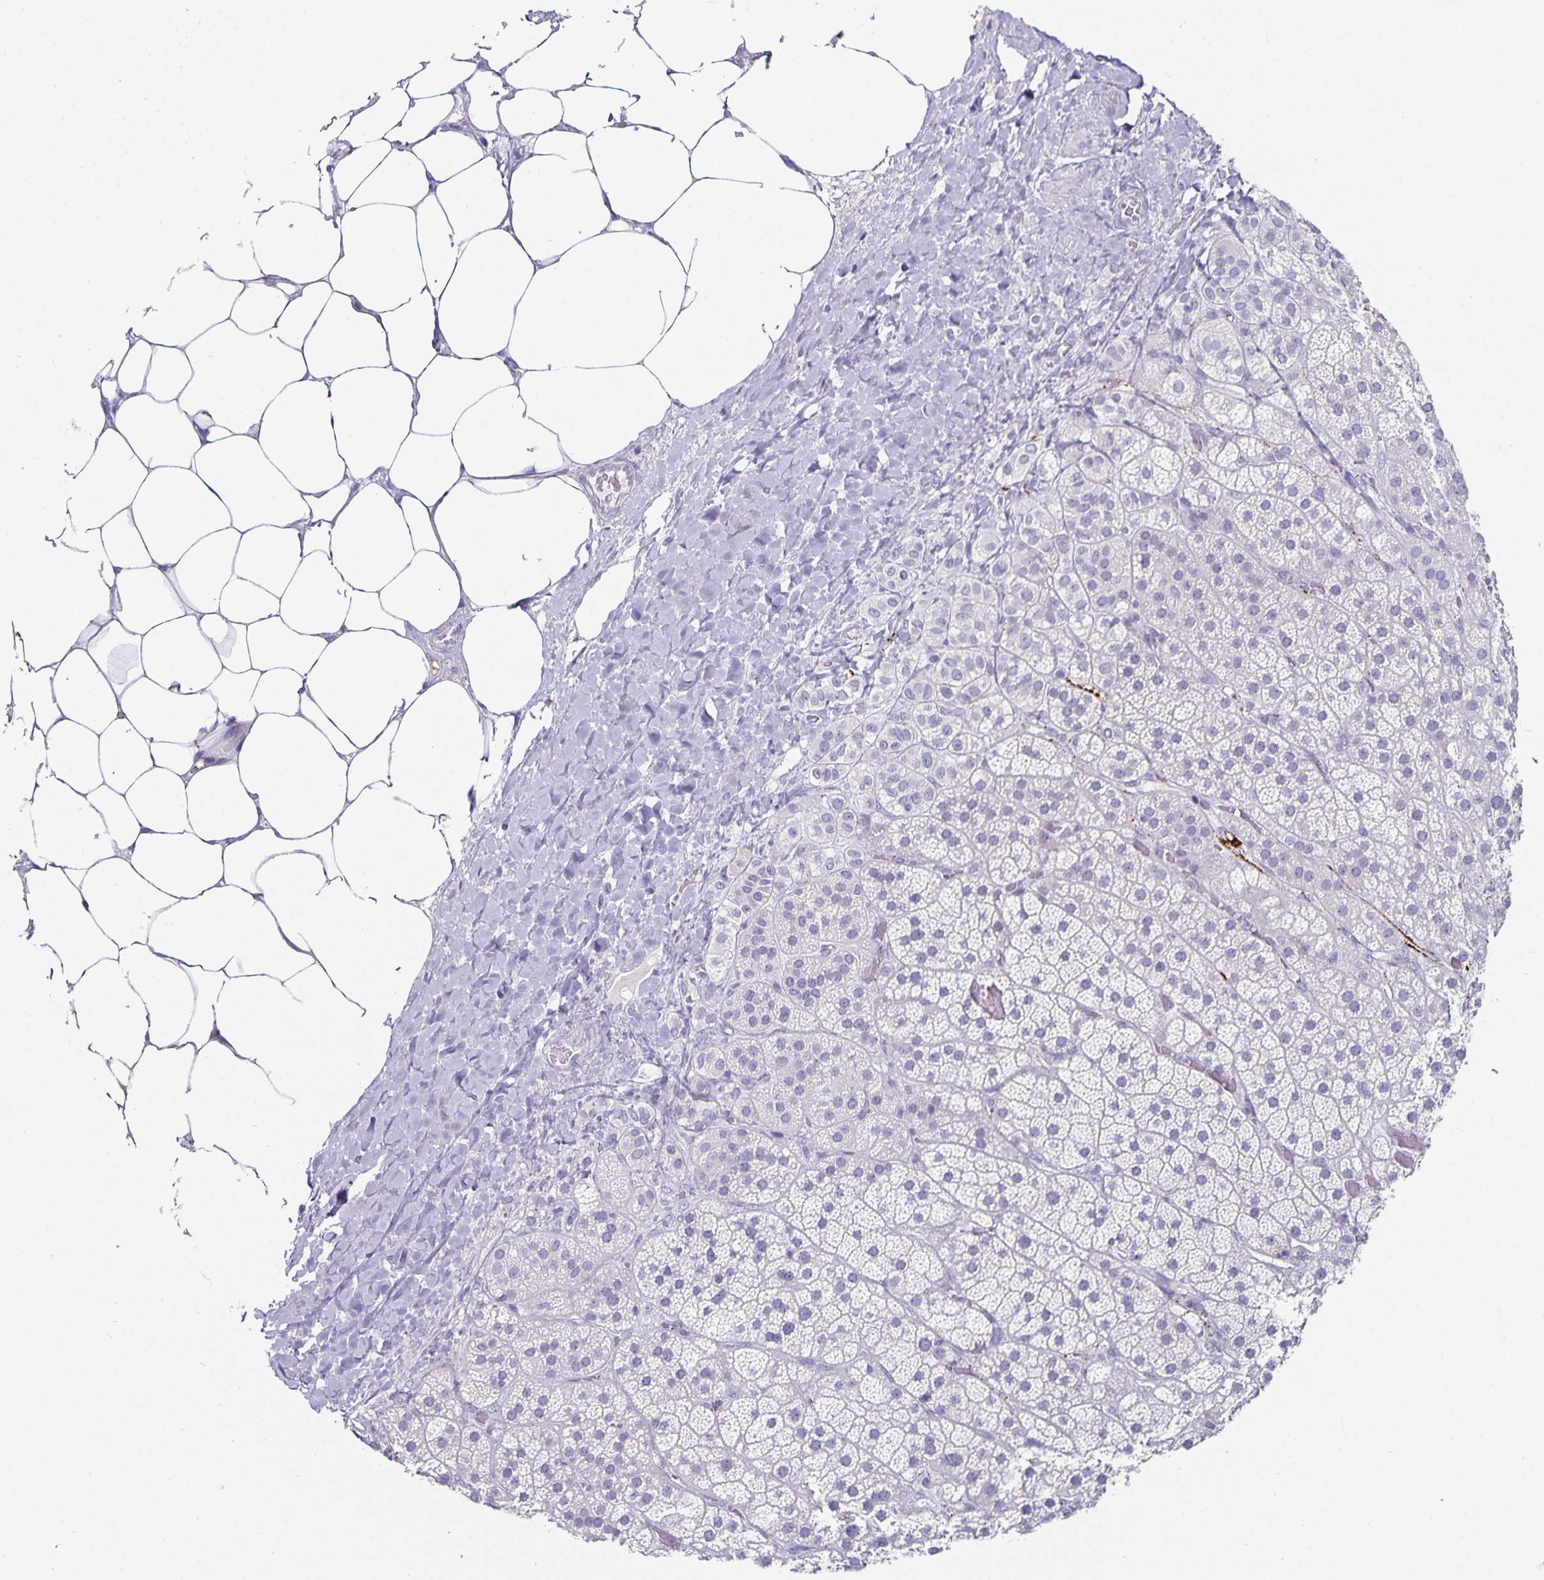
{"staining": {"intensity": "strong", "quantity": "25%-75%", "location": "cytoplasmic/membranous"}, "tissue": "adrenal gland", "cell_type": "Glandular cells", "image_type": "normal", "snomed": [{"axis": "morphology", "description": "Normal tissue, NOS"}, {"axis": "topography", "description": "Adrenal gland"}], "caption": "The histopathology image displays staining of unremarkable adrenal gland, revealing strong cytoplasmic/membranous protein positivity (brown color) within glandular cells.", "gene": "CHGA", "patient": {"sex": "male", "age": 57}}